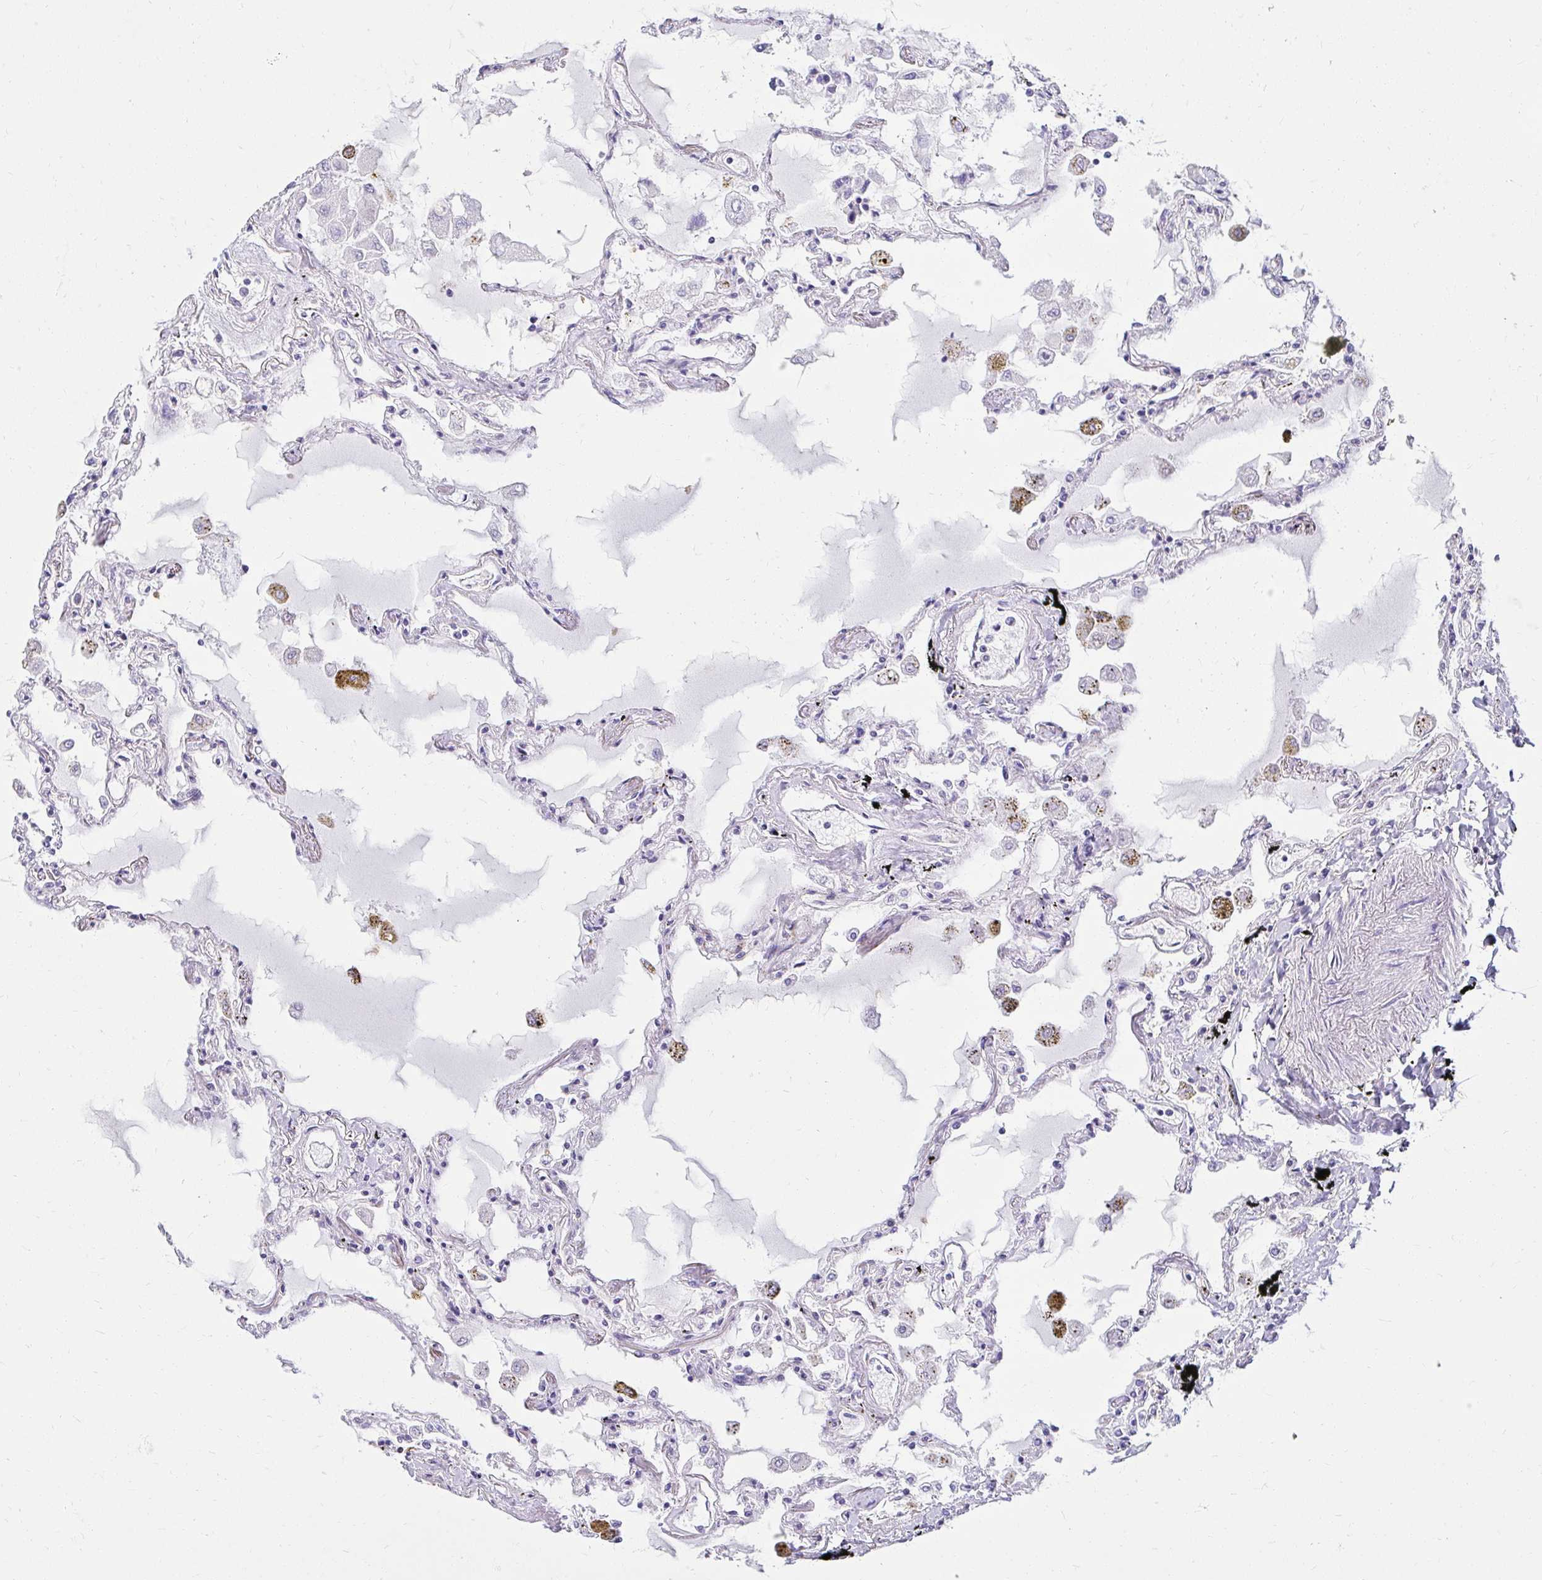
{"staining": {"intensity": "negative", "quantity": "none", "location": "none"}, "tissue": "lung", "cell_type": "Alveolar cells", "image_type": "normal", "snomed": [{"axis": "morphology", "description": "Normal tissue, NOS"}, {"axis": "morphology", "description": "Adenocarcinoma, NOS"}, {"axis": "topography", "description": "Cartilage tissue"}, {"axis": "topography", "description": "Lung"}], "caption": "Protein analysis of unremarkable lung reveals no significant positivity in alveolar cells. (Stains: DAB immunohistochemistry with hematoxylin counter stain, Microscopy: brightfield microscopy at high magnification).", "gene": "ANKRD62", "patient": {"sex": "female", "age": 67}}